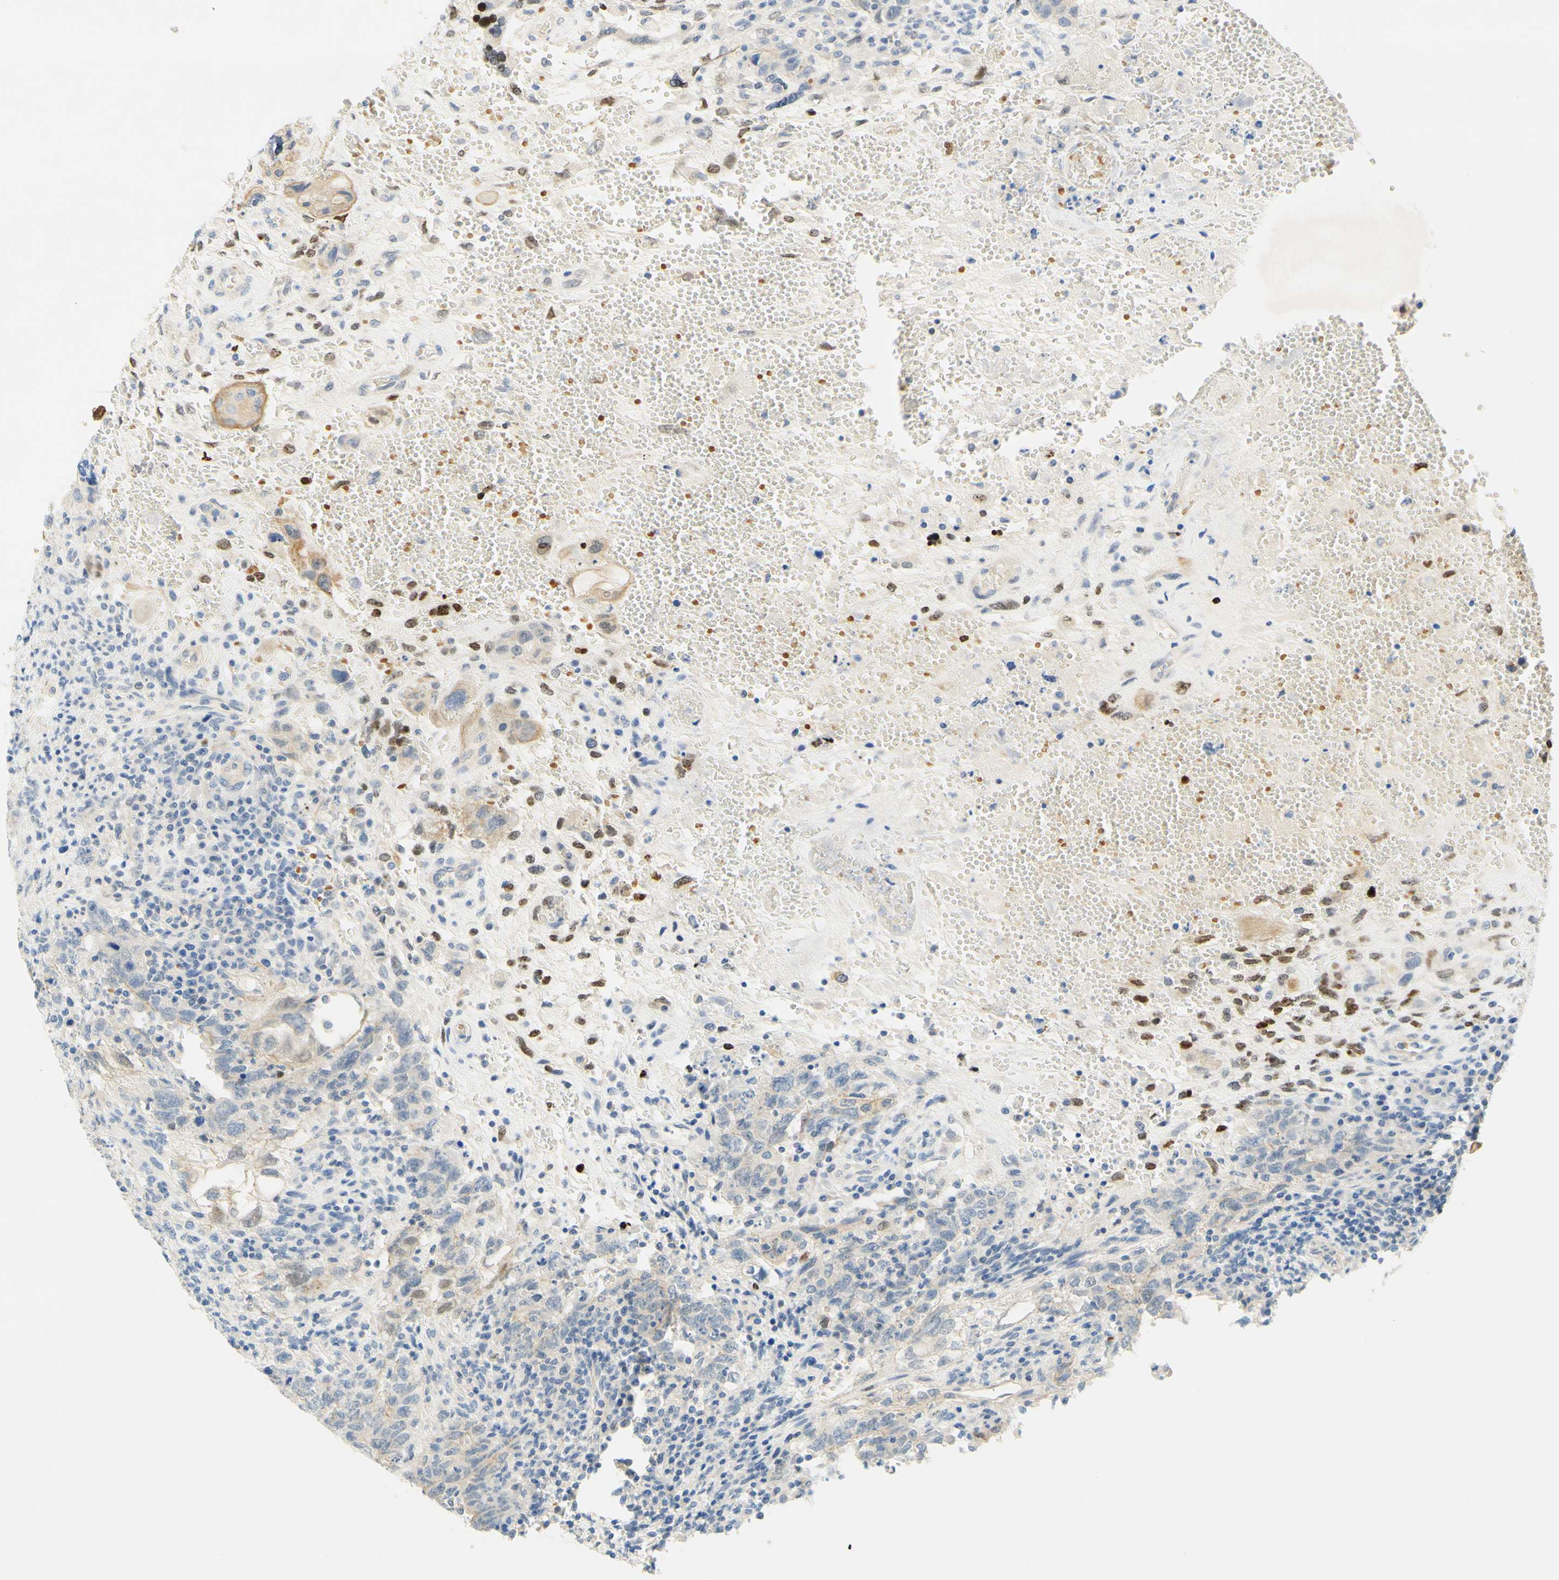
{"staining": {"intensity": "weak", "quantity": "25%-75%", "location": "cytoplasmic/membranous"}, "tissue": "testis cancer", "cell_type": "Tumor cells", "image_type": "cancer", "snomed": [{"axis": "morphology", "description": "Carcinoma, Embryonal, NOS"}, {"axis": "topography", "description": "Testis"}], "caption": "An immunohistochemistry (IHC) photomicrograph of neoplastic tissue is shown. Protein staining in brown shows weak cytoplasmic/membranous positivity in testis embryonal carcinoma within tumor cells.", "gene": "ENTREP2", "patient": {"sex": "male", "age": 26}}